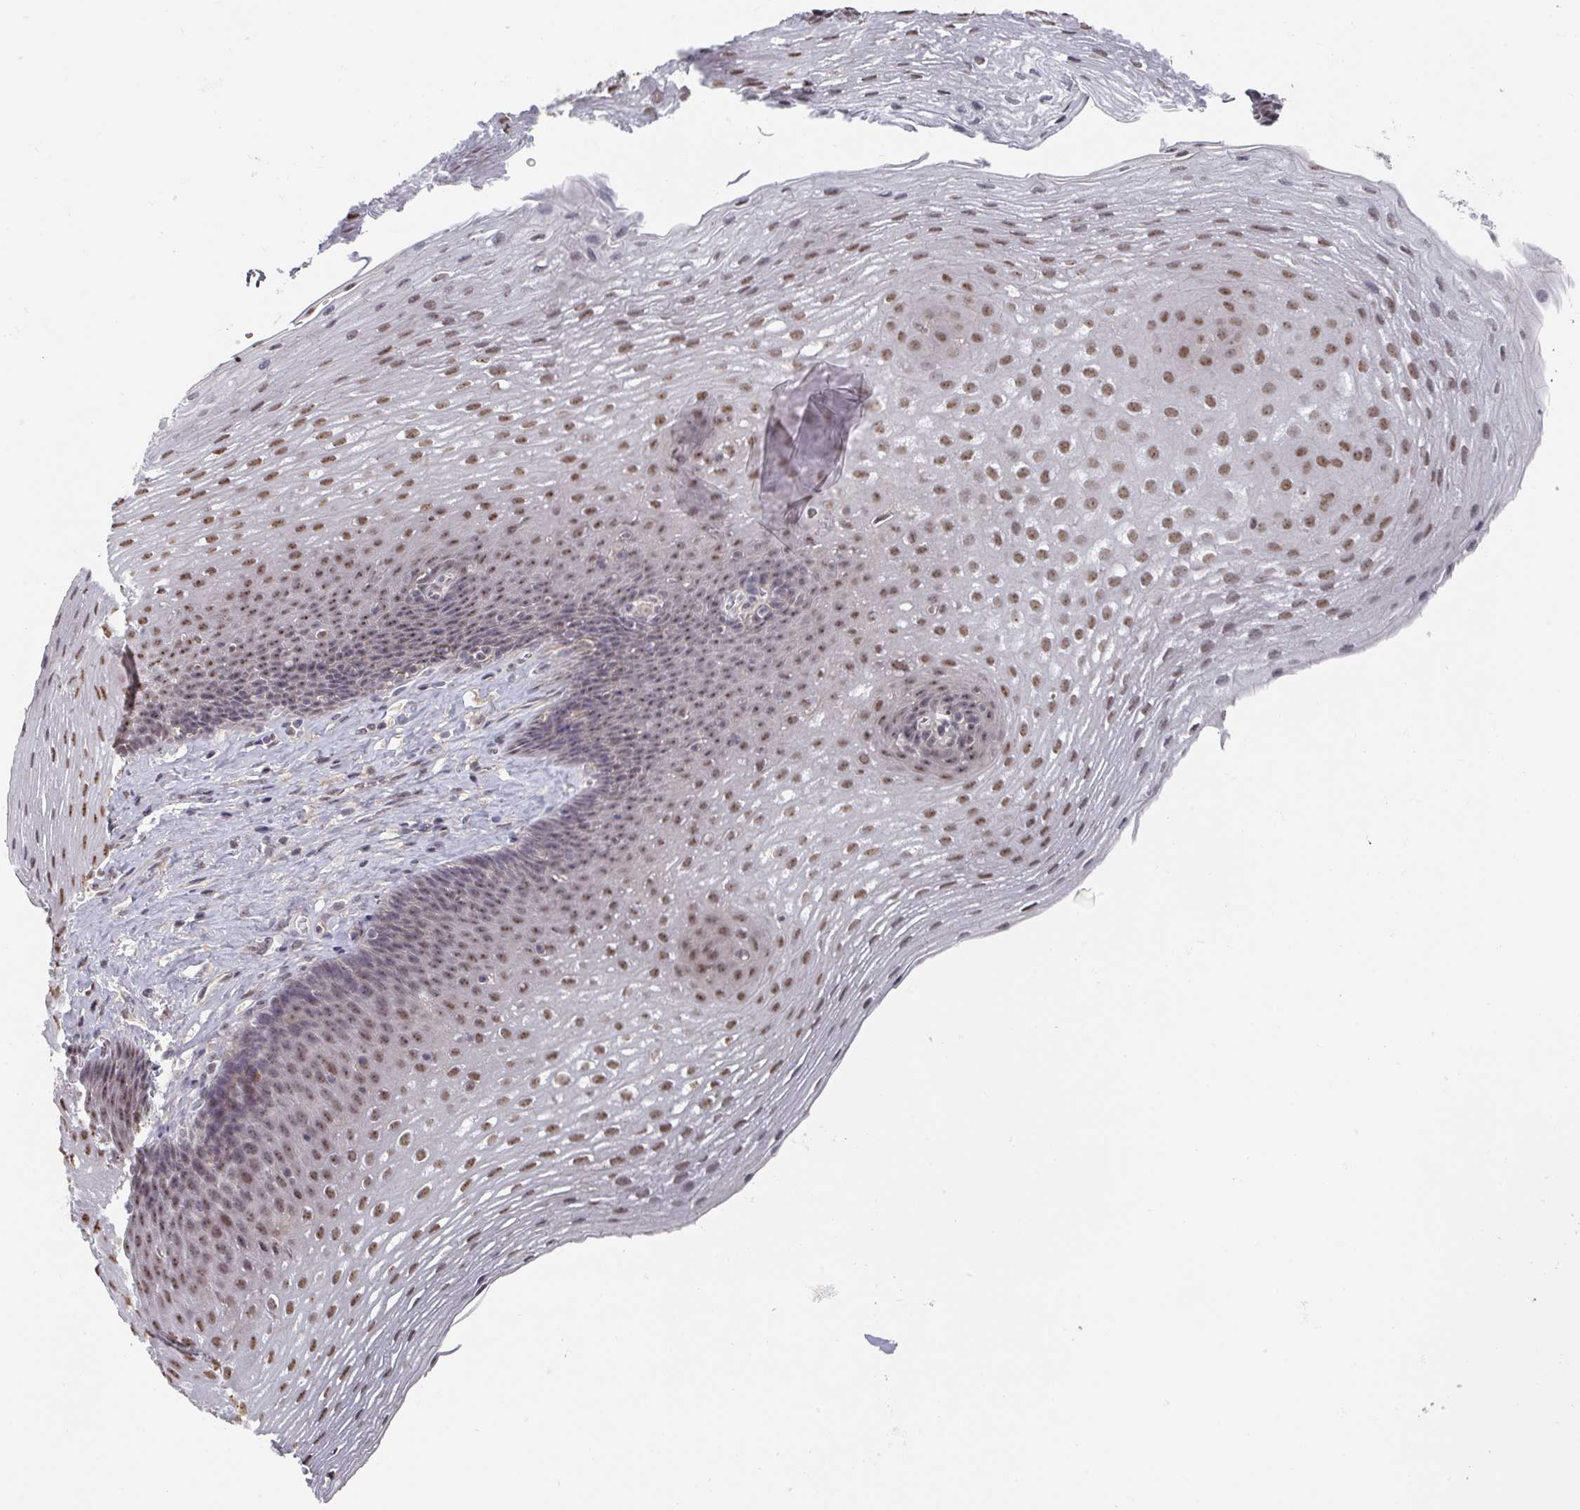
{"staining": {"intensity": "moderate", "quantity": "25%-75%", "location": "nuclear"}, "tissue": "esophagus", "cell_type": "Squamous epithelial cells", "image_type": "normal", "snomed": [{"axis": "morphology", "description": "Normal tissue, NOS"}, {"axis": "topography", "description": "Esophagus"}], "caption": "Squamous epithelial cells reveal moderate nuclear expression in approximately 25%-75% of cells in unremarkable esophagus. Ihc stains the protein in brown and the nuclei are stained blue.", "gene": "ZNF654", "patient": {"sex": "female", "age": 66}}